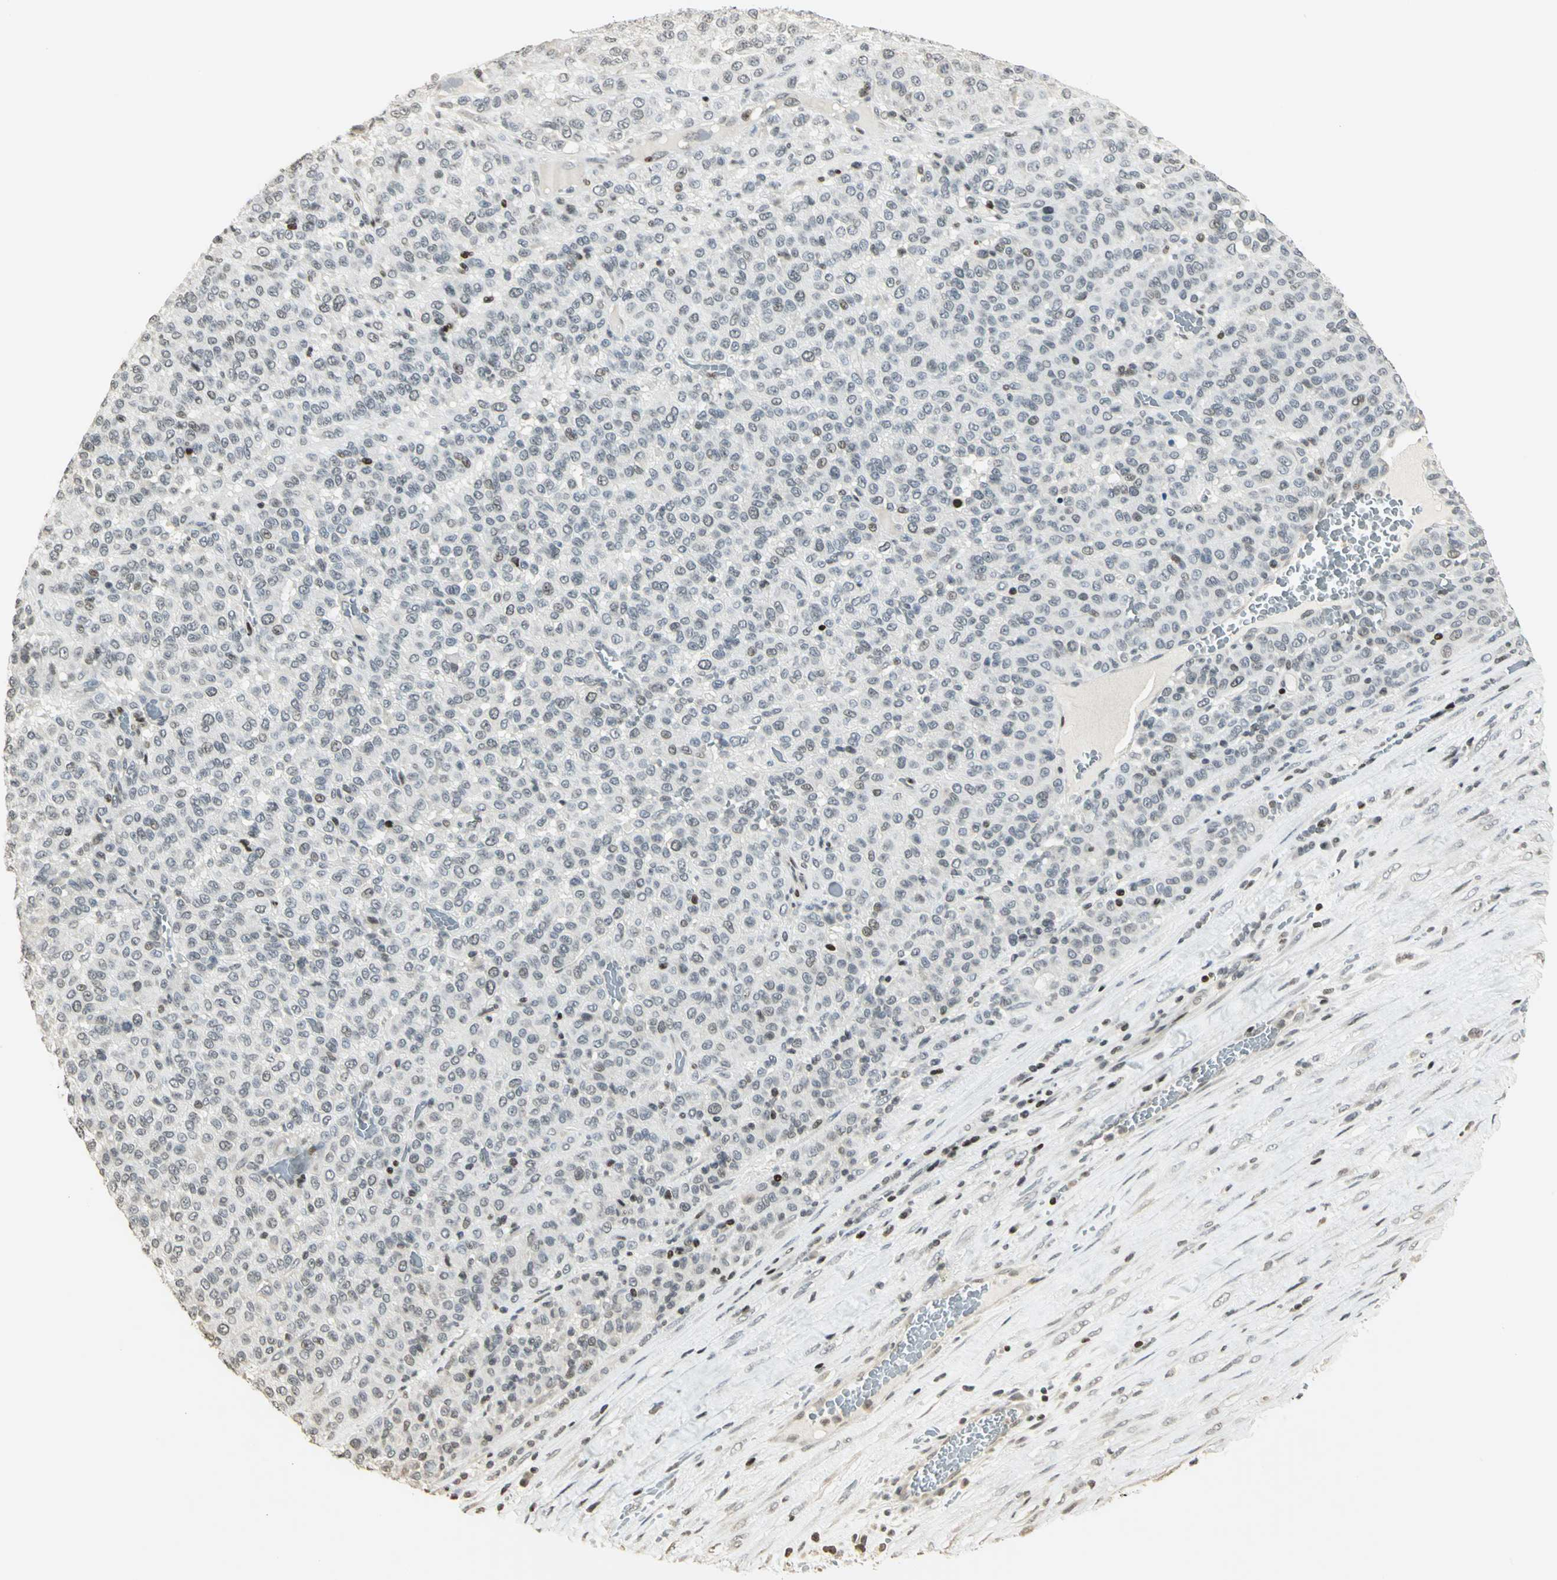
{"staining": {"intensity": "negative", "quantity": "none", "location": "none"}, "tissue": "melanoma", "cell_type": "Tumor cells", "image_type": "cancer", "snomed": [{"axis": "morphology", "description": "Malignant melanoma, Metastatic site"}, {"axis": "topography", "description": "Pancreas"}], "caption": "Immunohistochemical staining of human malignant melanoma (metastatic site) displays no significant positivity in tumor cells.", "gene": "KDM1A", "patient": {"sex": "female", "age": 30}}